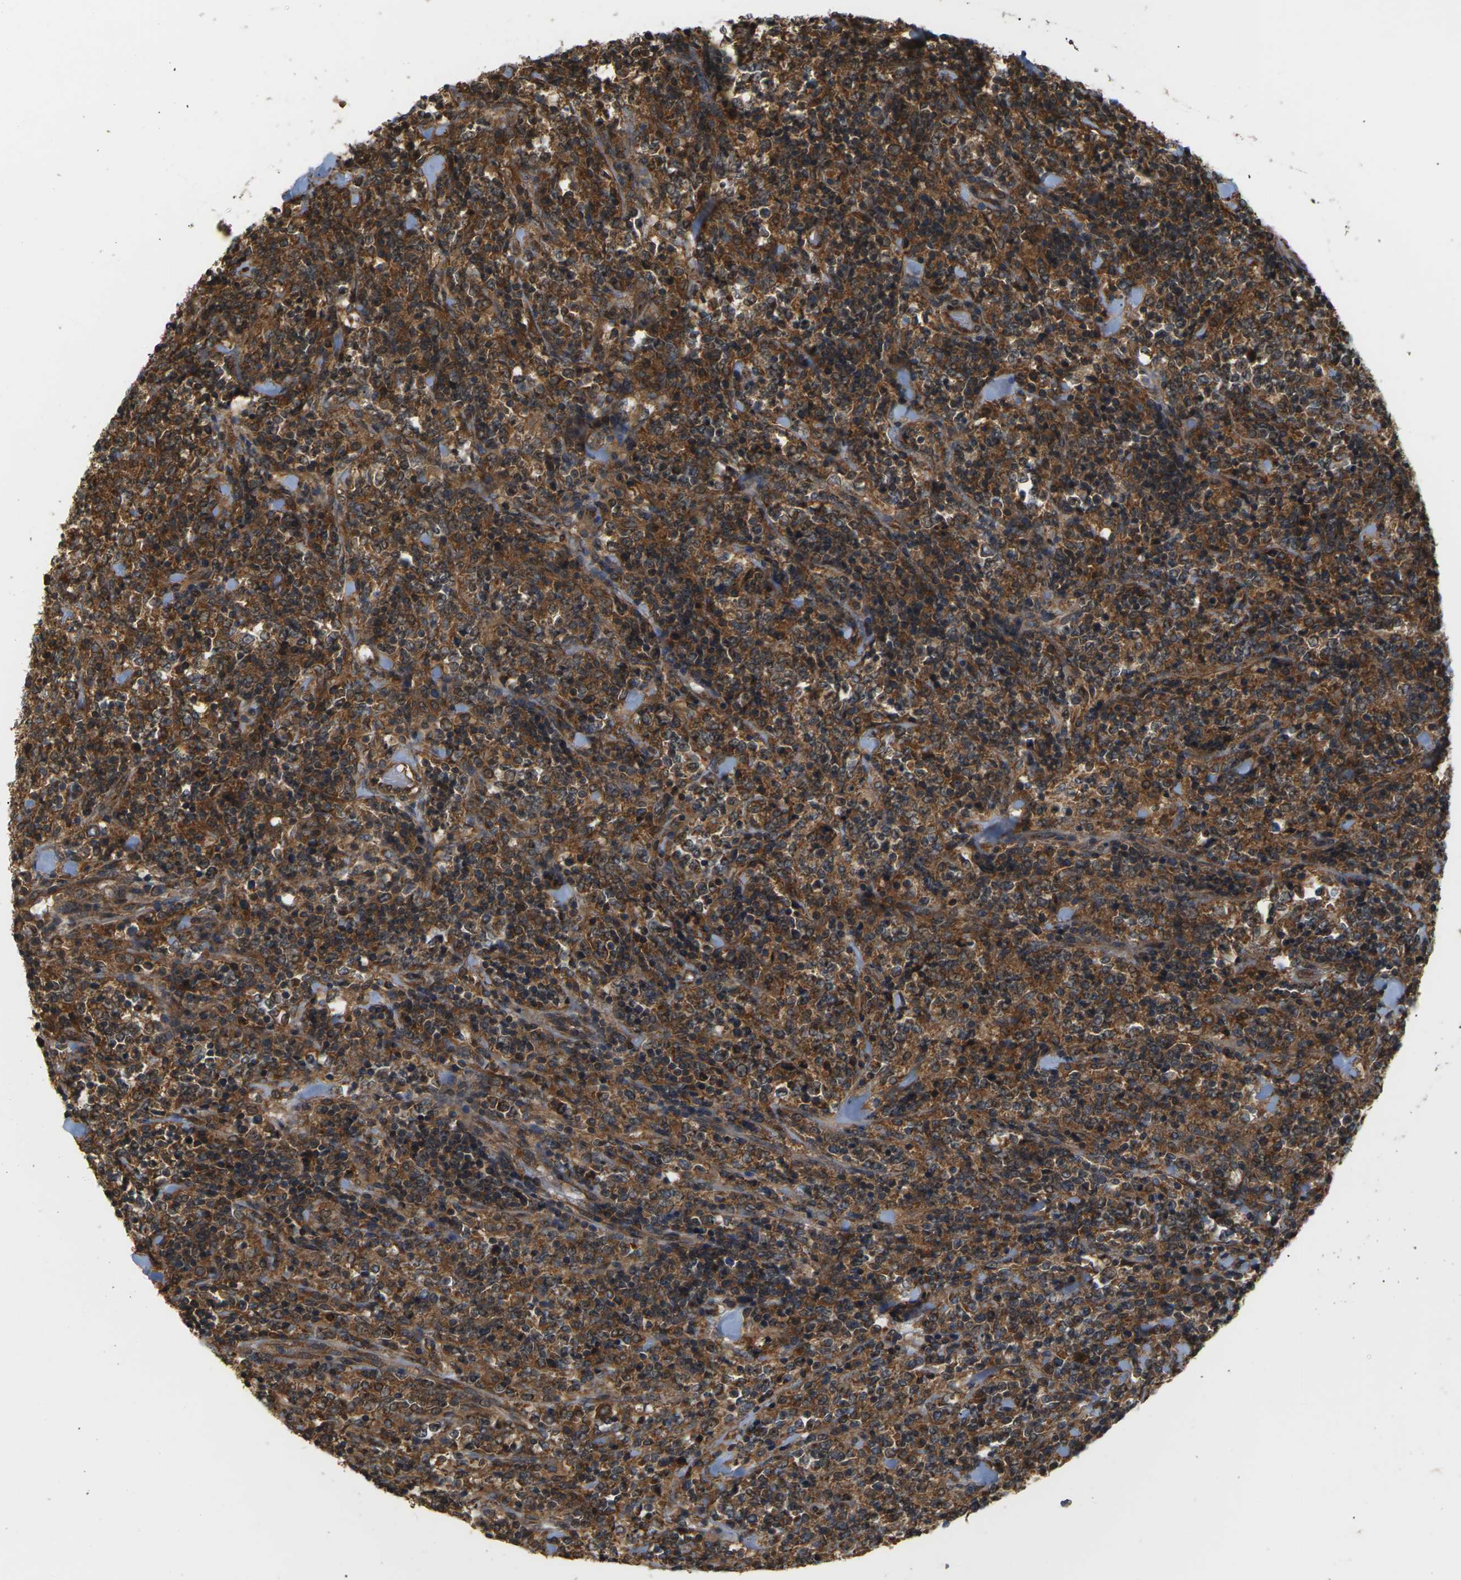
{"staining": {"intensity": "strong", "quantity": ">75%", "location": "cytoplasmic/membranous"}, "tissue": "lymphoma", "cell_type": "Tumor cells", "image_type": "cancer", "snomed": [{"axis": "morphology", "description": "Malignant lymphoma, non-Hodgkin's type, High grade"}, {"axis": "topography", "description": "Soft tissue"}], "caption": "A micrograph of high-grade malignant lymphoma, non-Hodgkin's type stained for a protein shows strong cytoplasmic/membranous brown staining in tumor cells.", "gene": "NRAS", "patient": {"sex": "male", "age": 18}}